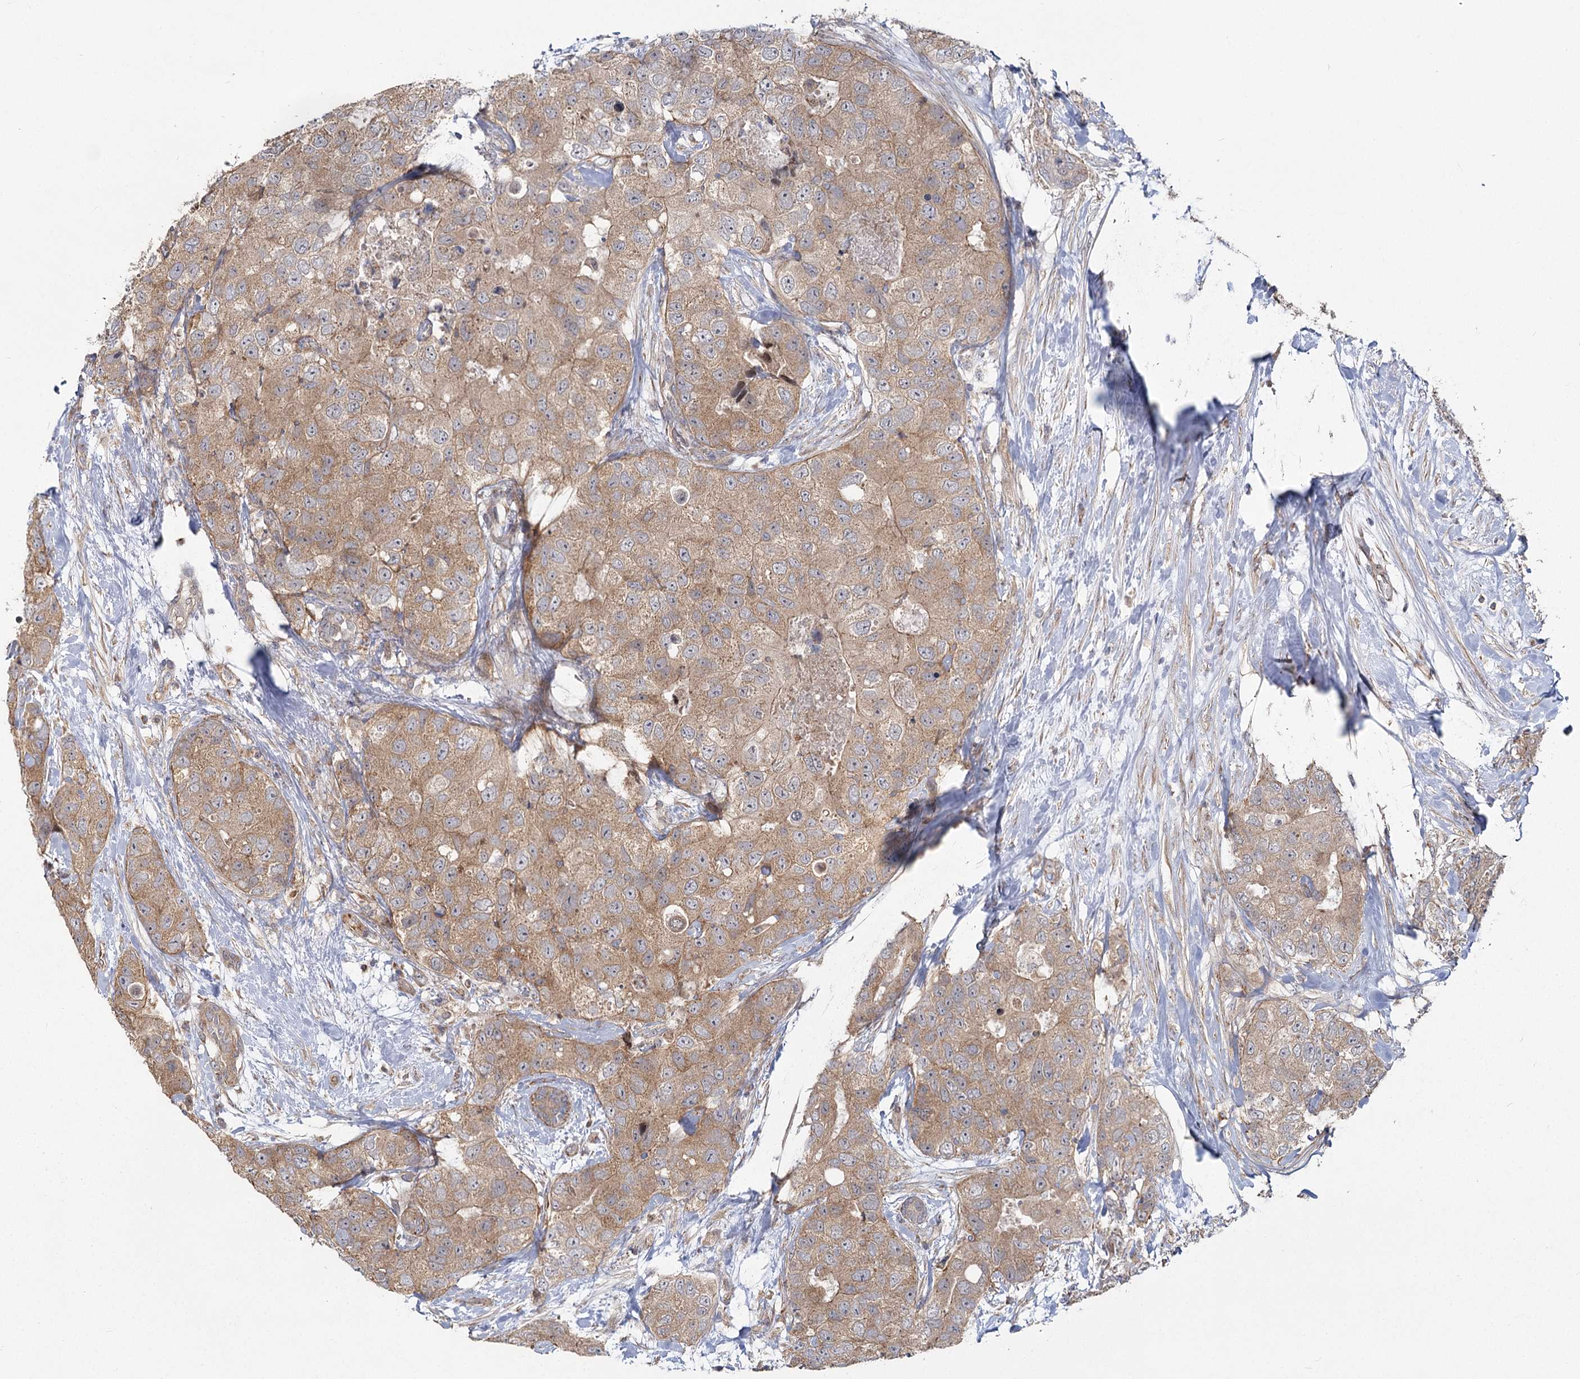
{"staining": {"intensity": "moderate", "quantity": ">75%", "location": "cytoplasmic/membranous"}, "tissue": "breast cancer", "cell_type": "Tumor cells", "image_type": "cancer", "snomed": [{"axis": "morphology", "description": "Duct carcinoma"}, {"axis": "topography", "description": "Breast"}], "caption": "Breast invasive ductal carcinoma tissue shows moderate cytoplasmic/membranous positivity in approximately >75% of tumor cells", "gene": "TBC1D9B", "patient": {"sex": "female", "age": 62}}